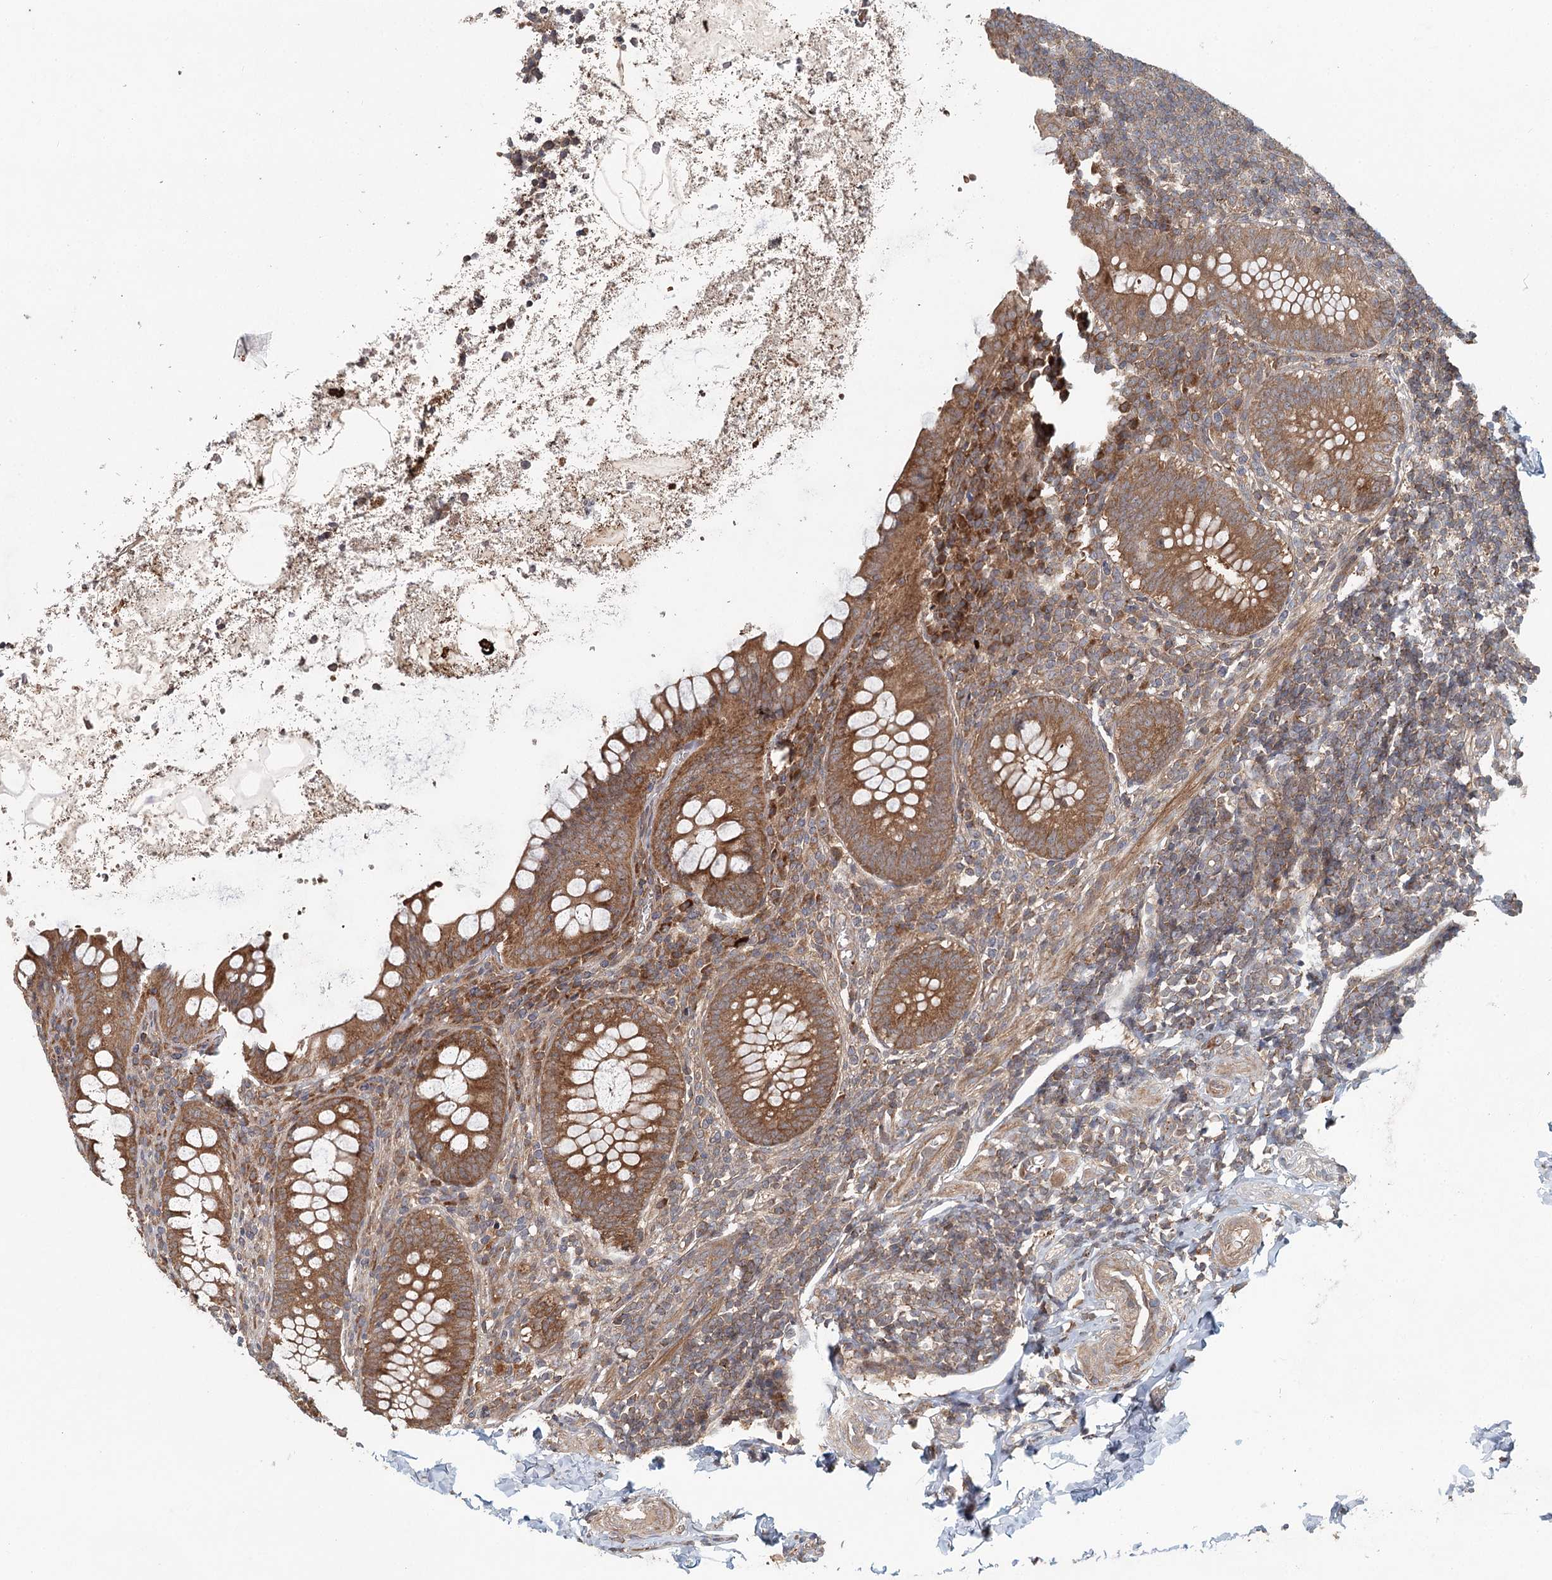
{"staining": {"intensity": "moderate", "quantity": ">75%", "location": "cytoplasmic/membranous"}, "tissue": "appendix", "cell_type": "Glandular cells", "image_type": "normal", "snomed": [{"axis": "morphology", "description": "Normal tissue, NOS"}, {"axis": "topography", "description": "Appendix"}], "caption": "Protein positivity by IHC reveals moderate cytoplasmic/membranous positivity in about >75% of glandular cells in unremarkable appendix.", "gene": "ENSG00000273217", "patient": {"sex": "female", "age": 33}}